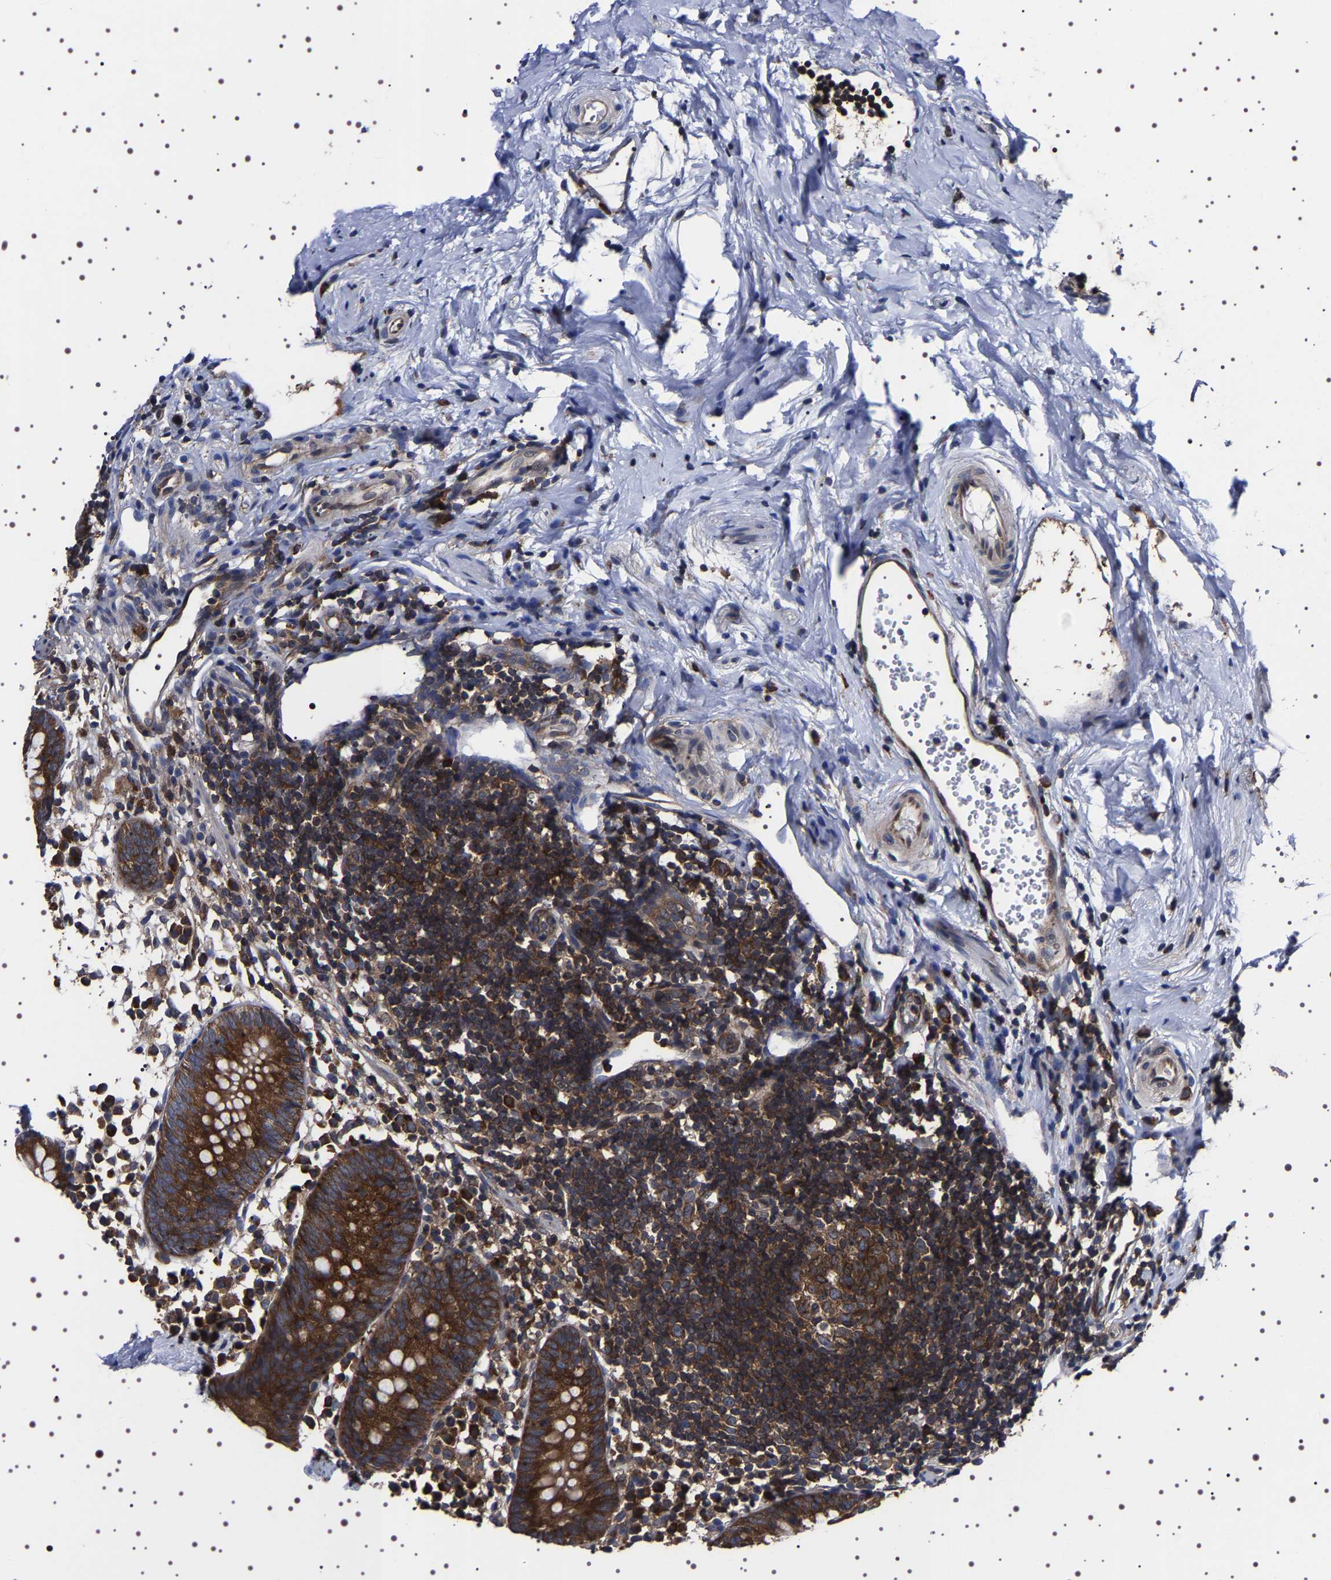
{"staining": {"intensity": "strong", "quantity": ">75%", "location": "cytoplasmic/membranous"}, "tissue": "appendix", "cell_type": "Glandular cells", "image_type": "normal", "snomed": [{"axis": "morphology", "description": "Normal tissue, NOS"}, {"axis": "topography", "description": "Appendix"}], "caption": "This histopathology image reveals immunohistochemistry staining of normal appendix, with high strong cytoplasmic/membranous positivity in about >75% of glandular cells.", "gene": "DARS1", "patient": {"sex": "female", "age": 20}}